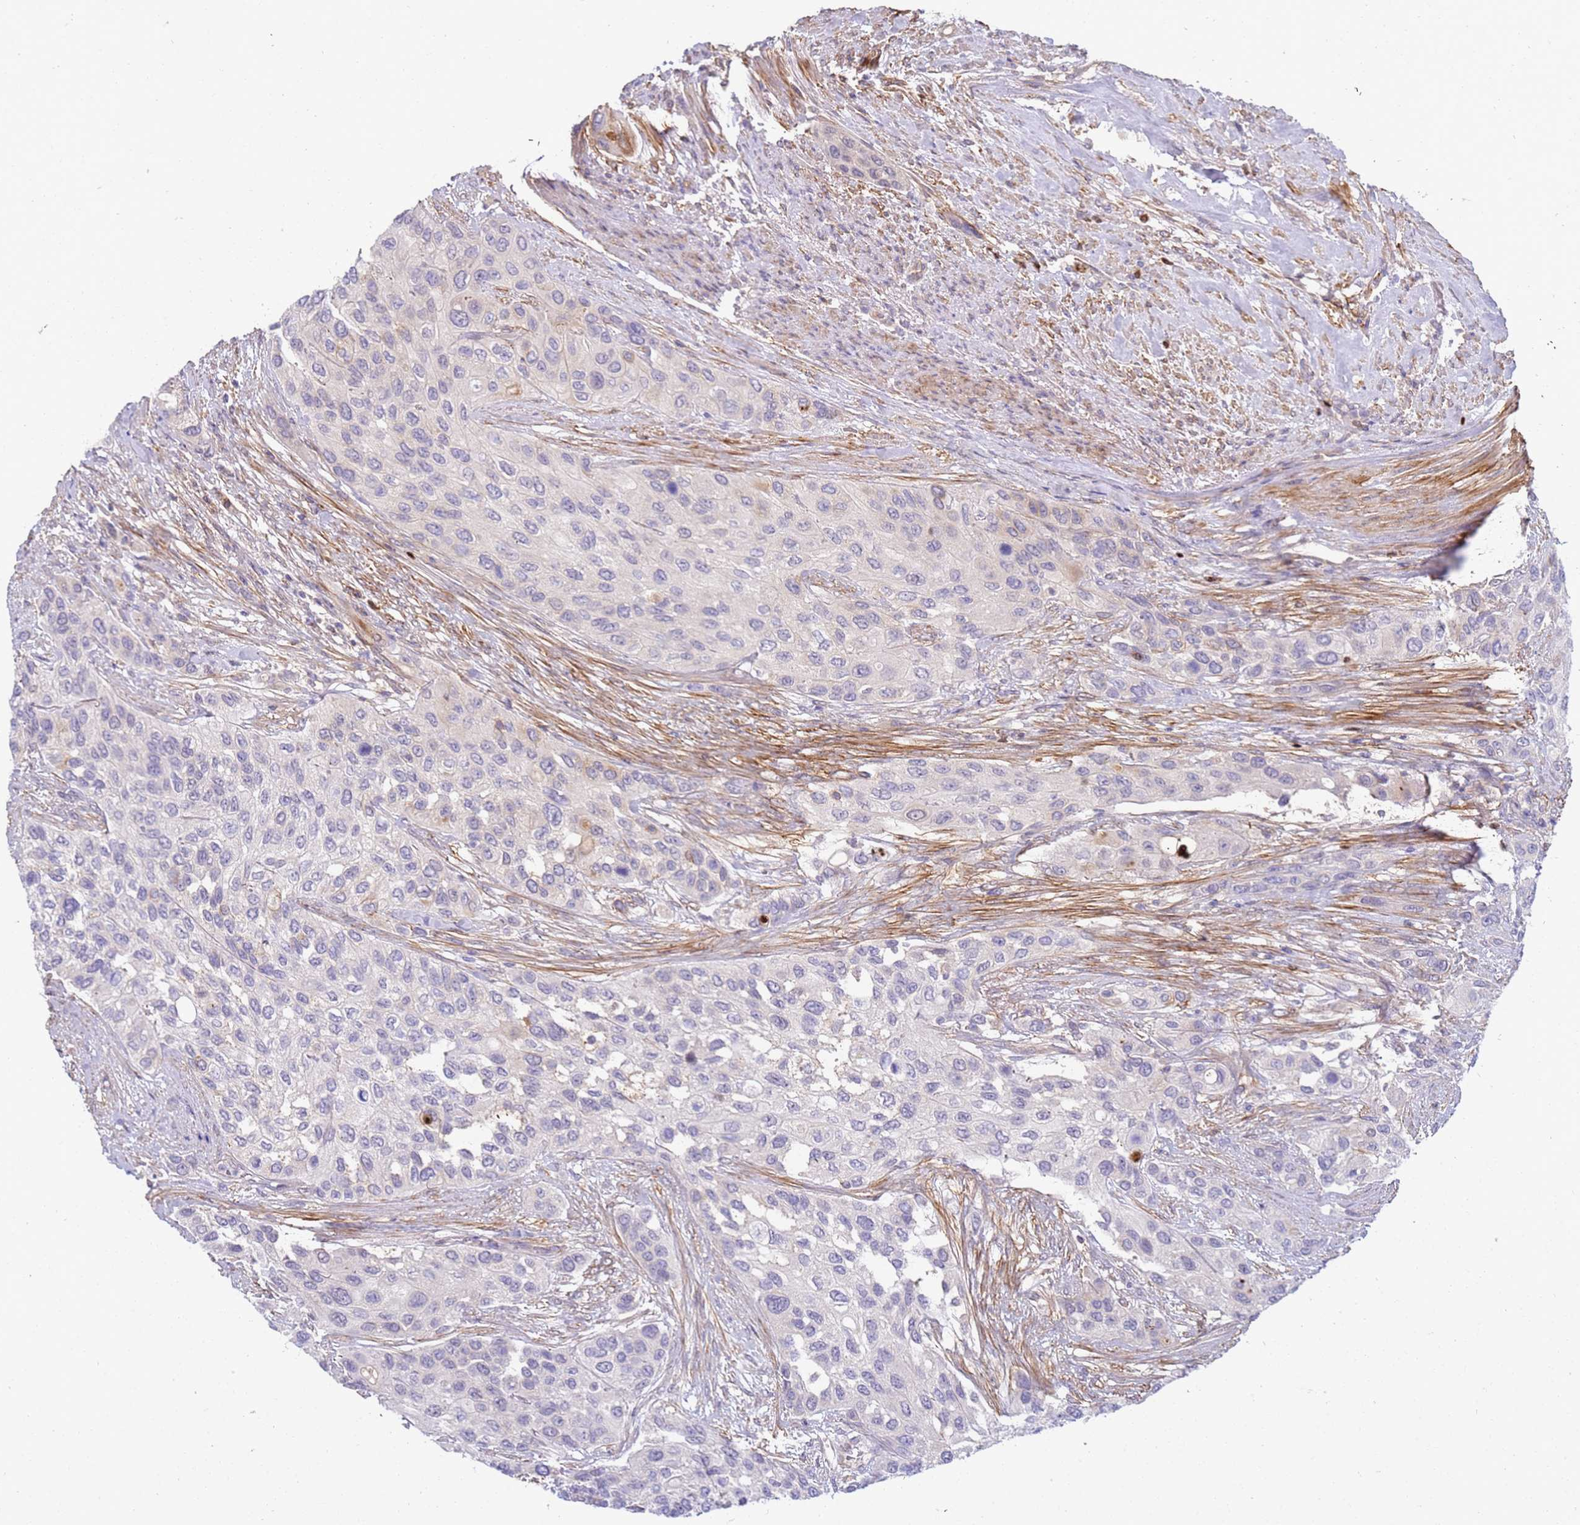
{"staining": {"intensity": "negative", "quantity": "none", "location": "none"}, "tissue": "urothelial cancer", "cell_type": "Tumor cells", "image_type": "cancer", "snomed": [{"axis": "morphology", "description": "Normal tissue, NOS"}, {"axis": "morphology", "description": "Urothelial carcinoma, High grade"}, {"axis": "topography", "description": "Vascular tissue"}, {"axis": "topography", "description": "Urinary bladder"}], "caption": "The photomicrograph displays no staining of tumor cells in urothelial carcinoma (high-grade). (DAB (3,3'-diaminobenzidine) immunohistochemistry (IHC), high magnification).", "gene": "STK25", "patient": {"sex": "female", "age": 56}}